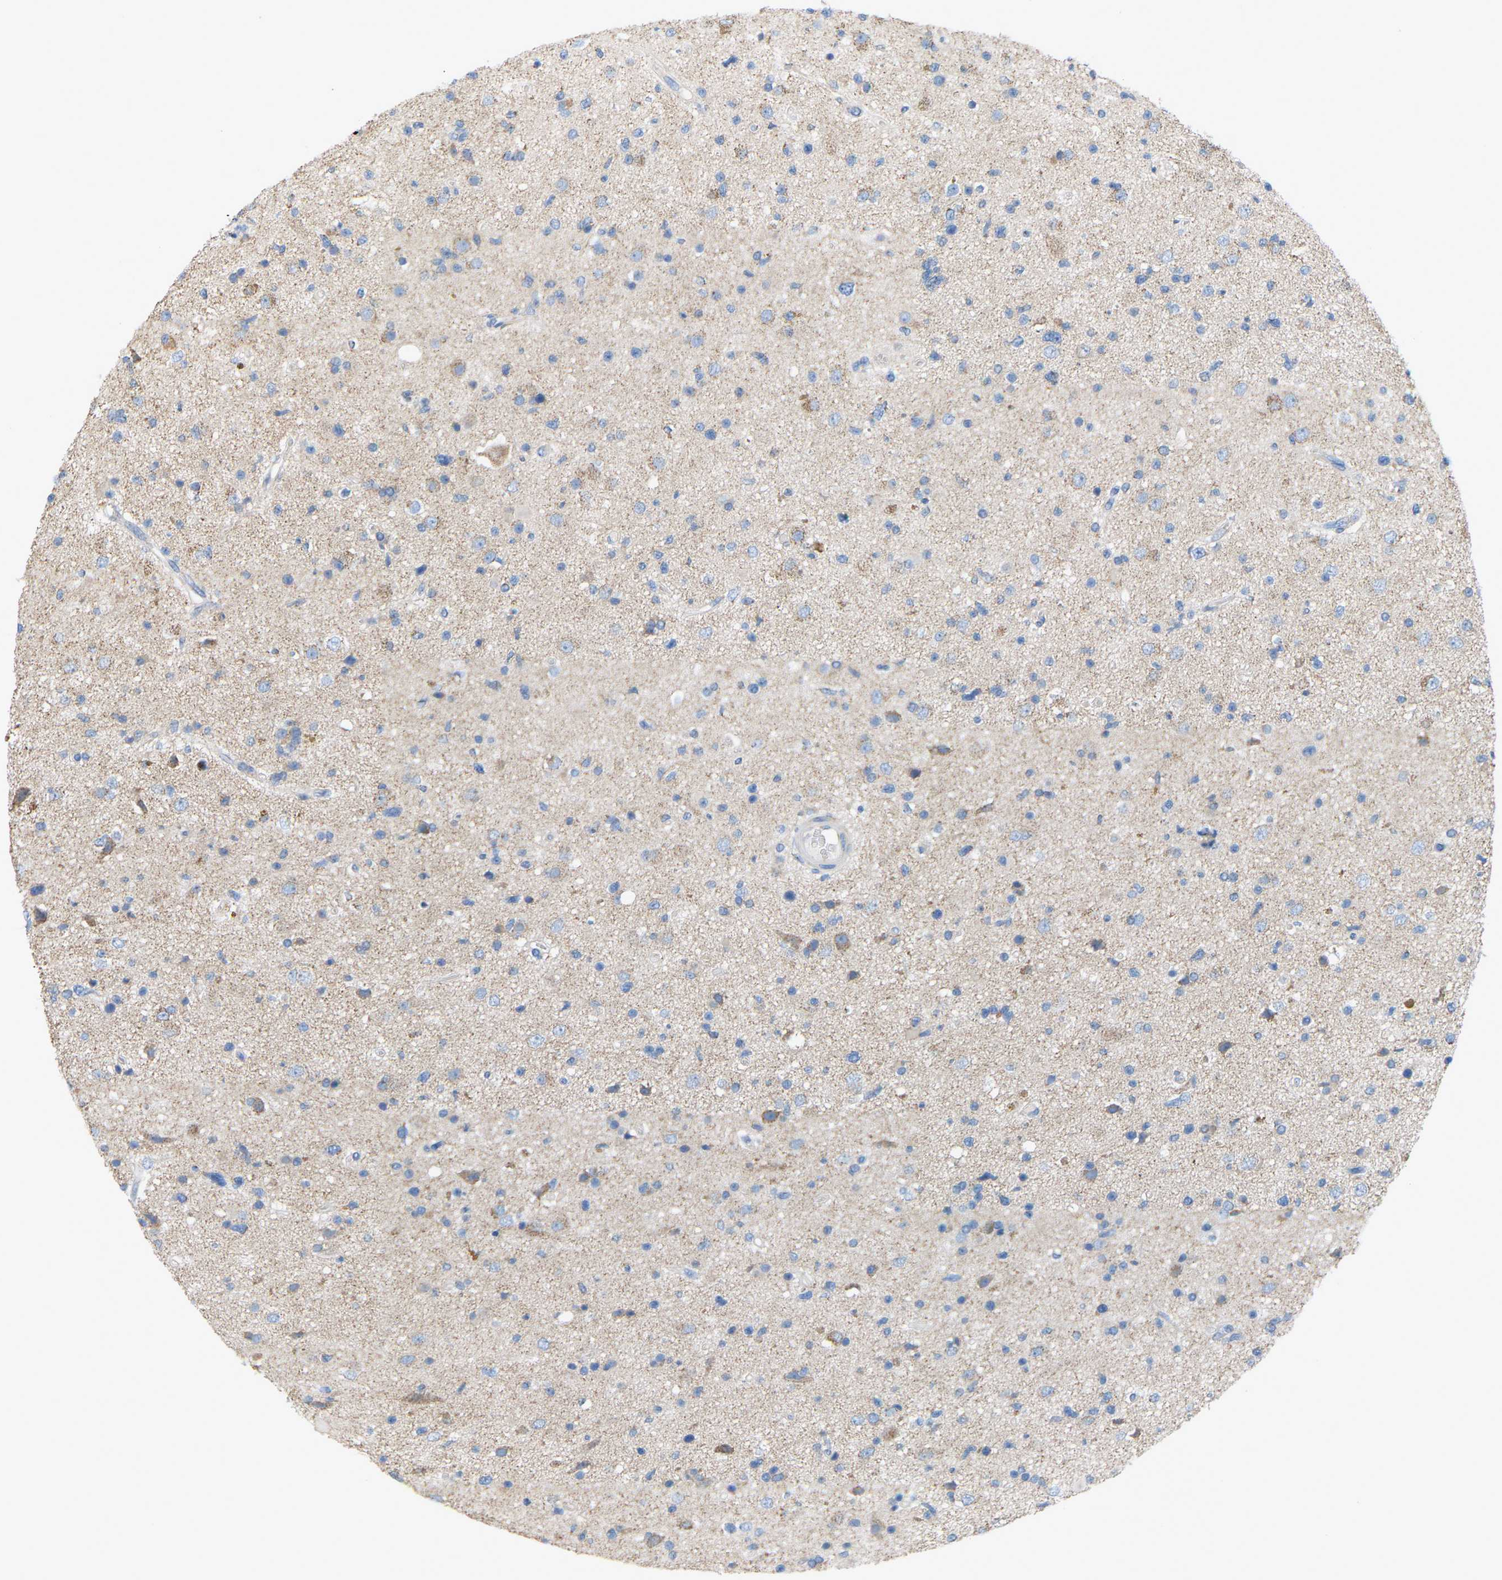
{"staining": {"intensity": "negative", "quantity": "none", "location": "none"}, "tissue": "glioma", "cell_type": "Tumor cells", "image_type": "cancer", "snomed": [{"axis": "morphology", "description": "Glioma, malignant, High grade"}, {"axis": "topography", "description": "Brain"}], "caption": "Immunohistochemical staining of human high-grade glioma (malignant) displays no significant positivity in tumor cells. (Stains: DAB immunohistochemistry with hematoxylin counter stain, Microscopy: brightfield microscopy at high magnification).", "gene": "CROT", "patient": {"sex": "male", "age": 33}}